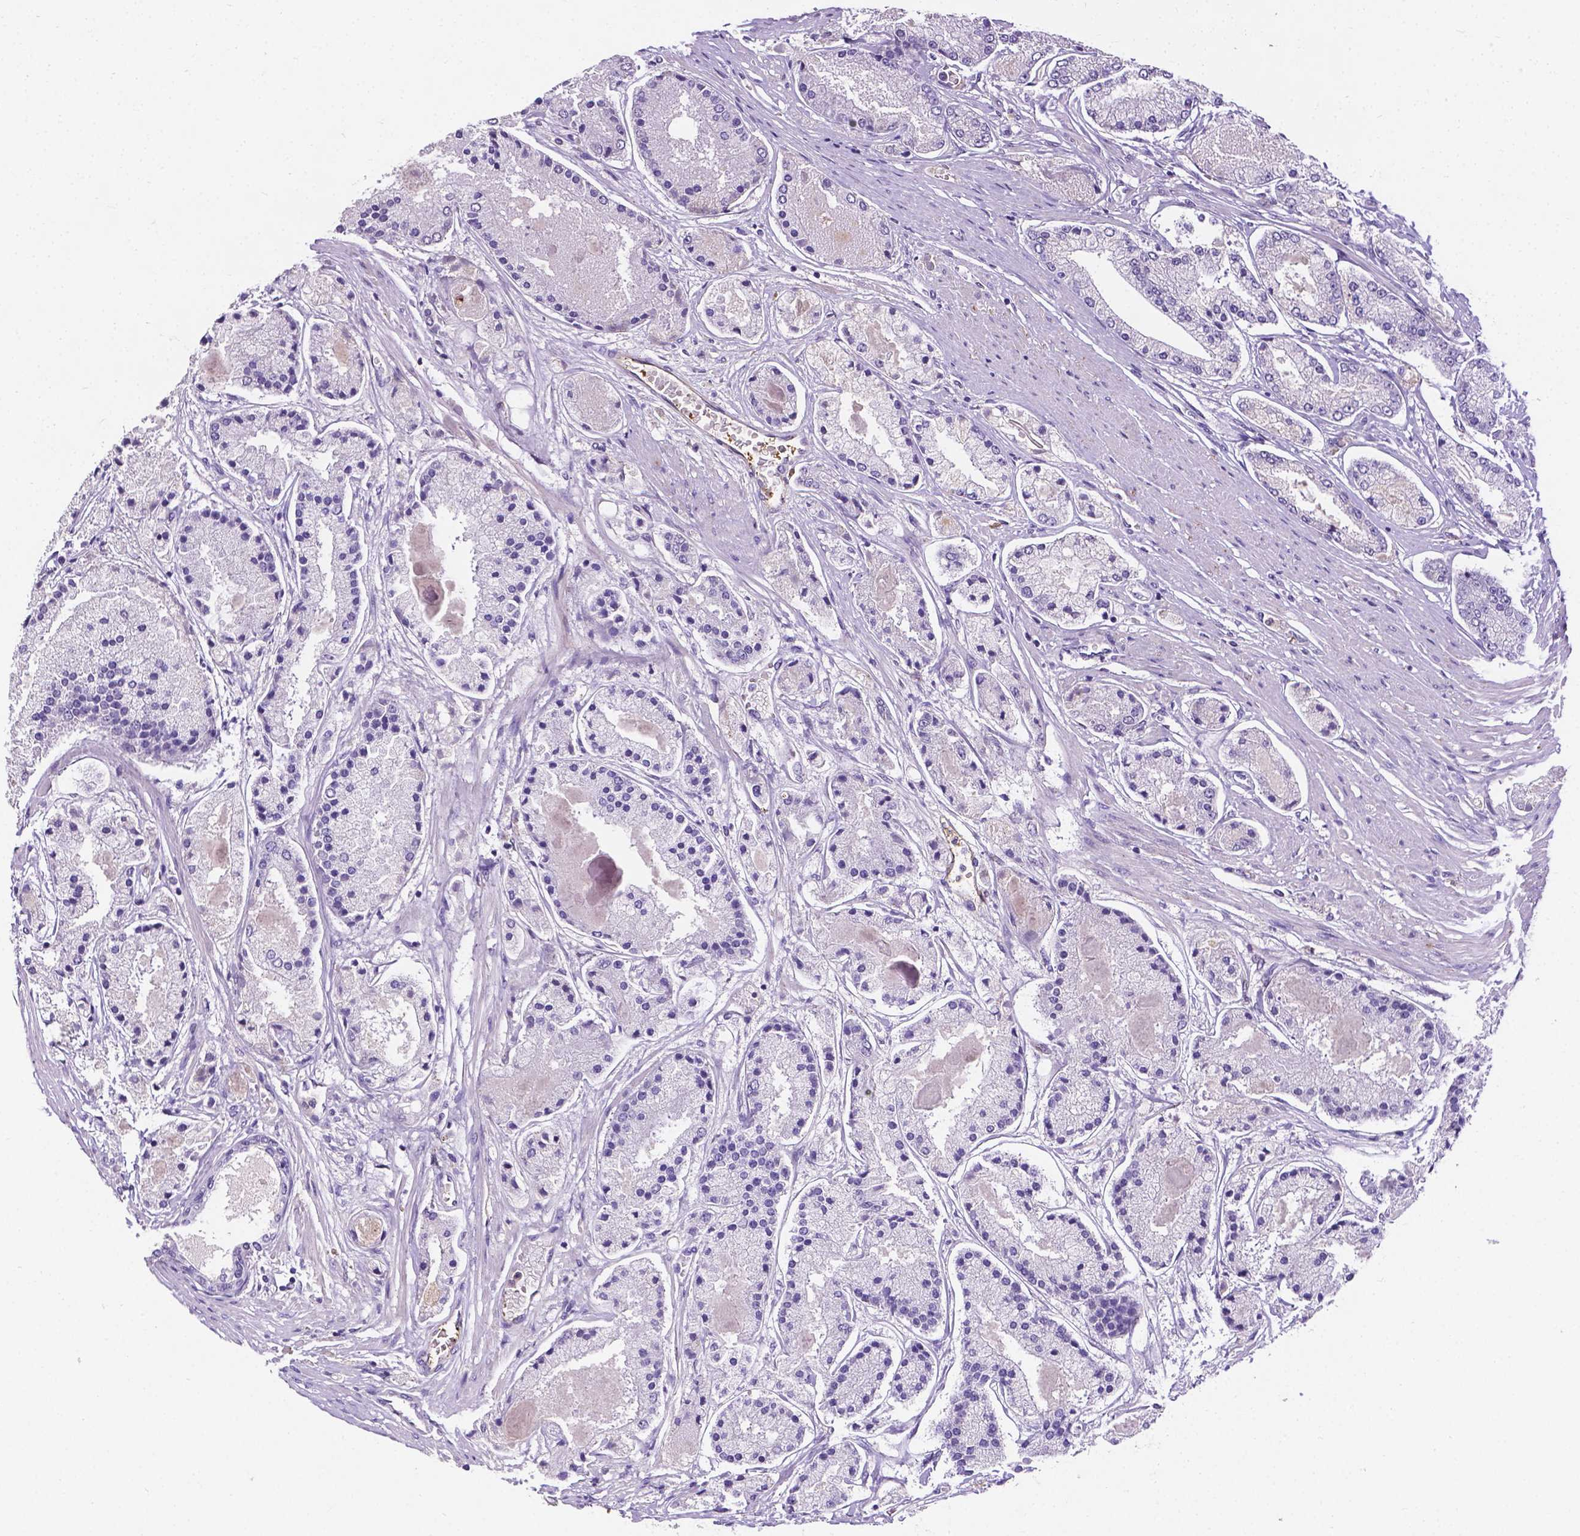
{"staining": {"intensity": "negative", "quantity": "none", "location": "none"}, "tissue": "prostate cancer", "cell_type": "Tumor cells", "image_type": "cancer", "snomed": [{"axis": "morphology", "description": "Adenocarcinoma, High grade"}, {"axis": "topography", "description": "Prostate"}], "caption": "There is no significant staining in tumor cells of prostate cancer. The staining was performed using DAB (3,3'-diaminobenzidine) to visualize the protein expression in brown, while the nuclei were stained in blue with hematoxylin (Magnification: 20x).", "gene": "APOE", "patient": {"sex": "male", "age": 67}}